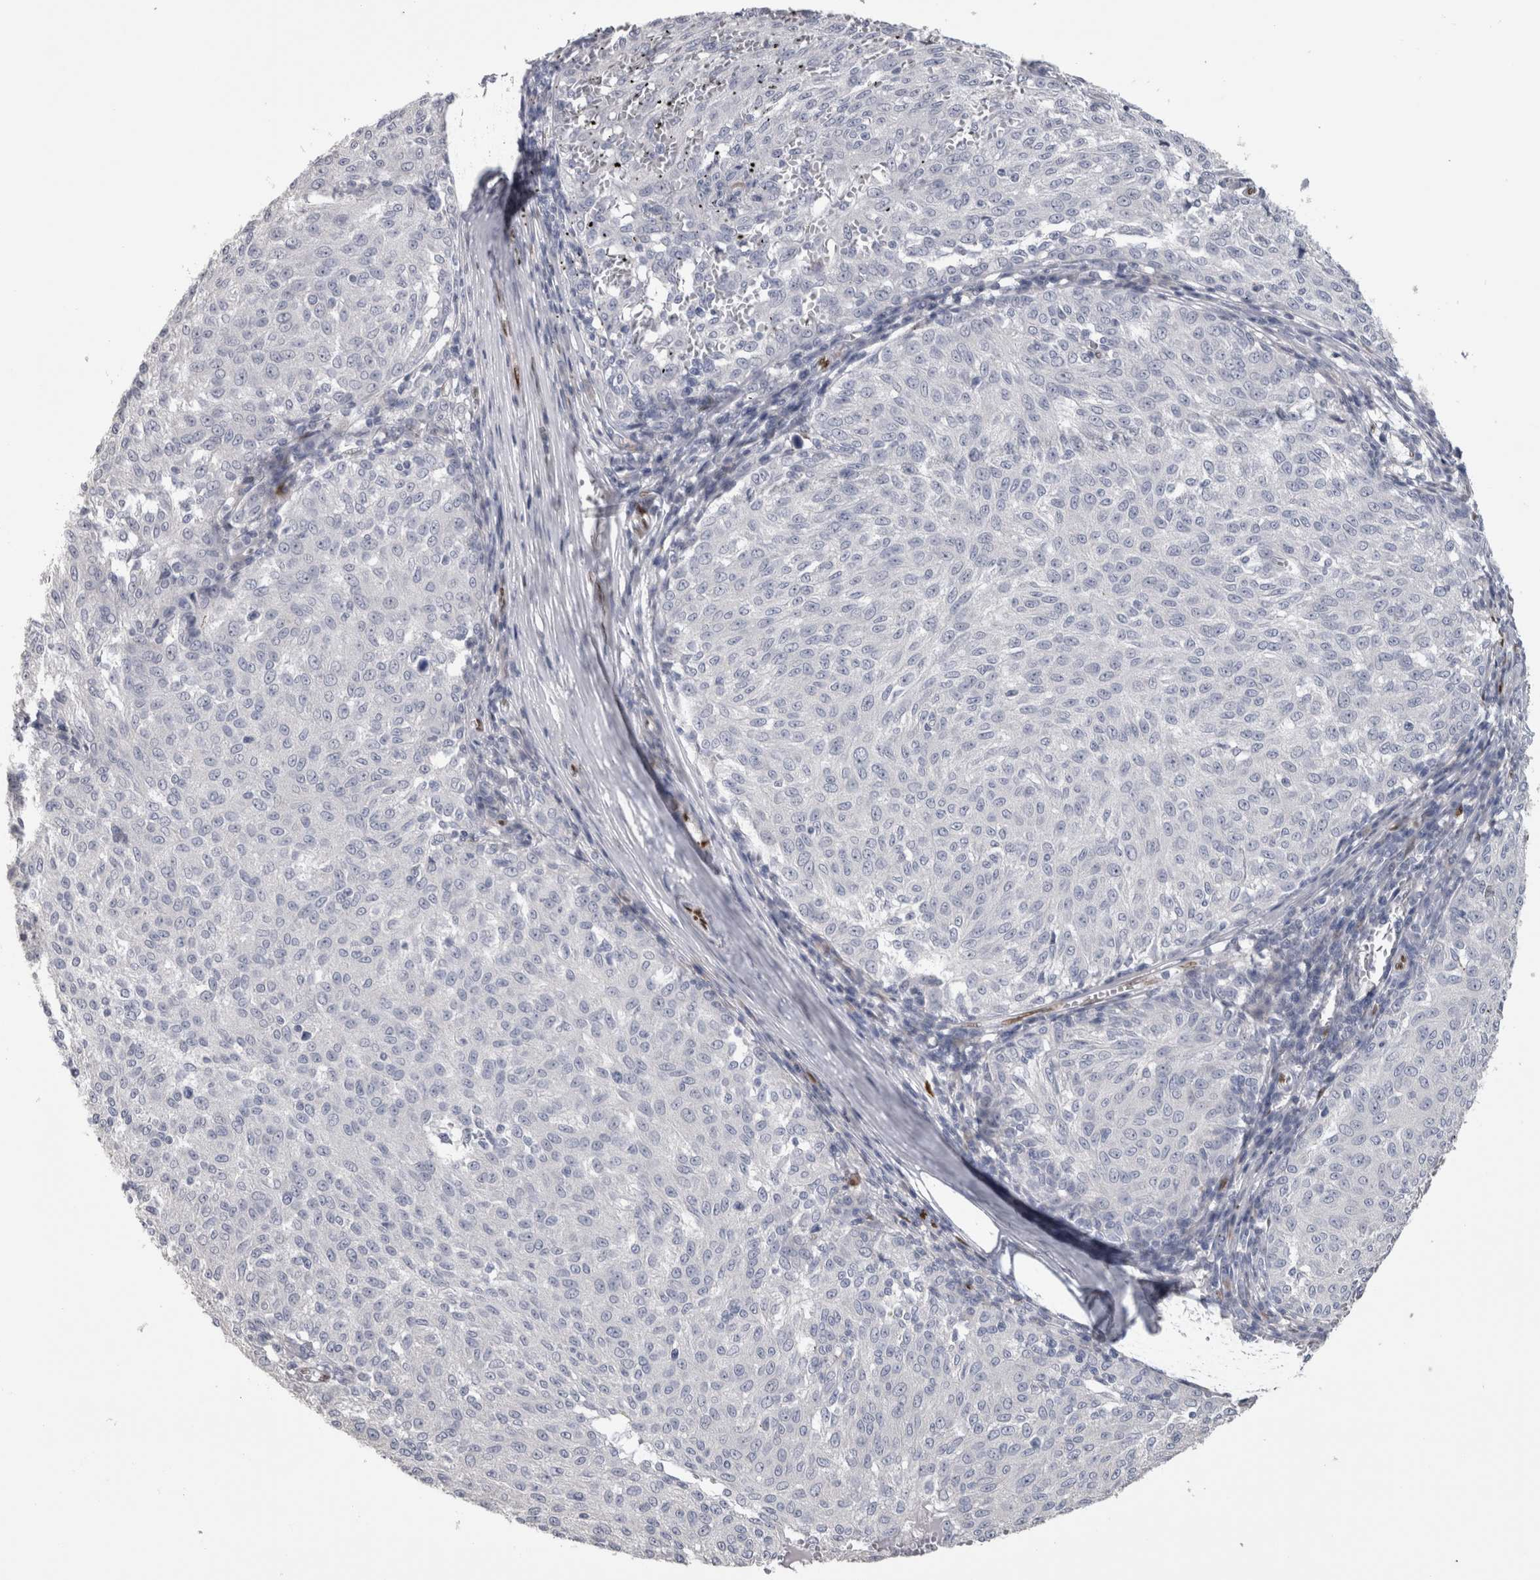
{"staining": {"intensity": "negative", "quantity": "none", "location": "none"}, "tissue": "melanoma", "cell_type": "Tumor cells", "image_type": "cancer", "snomed": [{"axis": "morphology", "description": "Malignant melanoma, NOS"}, {"axis": "topography", "description": "Skin"}], "caption": "Tumor cells show no significant positivity in melanoma. Nuclei are stained in blue.", "gene": "IL33", "patient": {"sex": "female", "age": 72}}